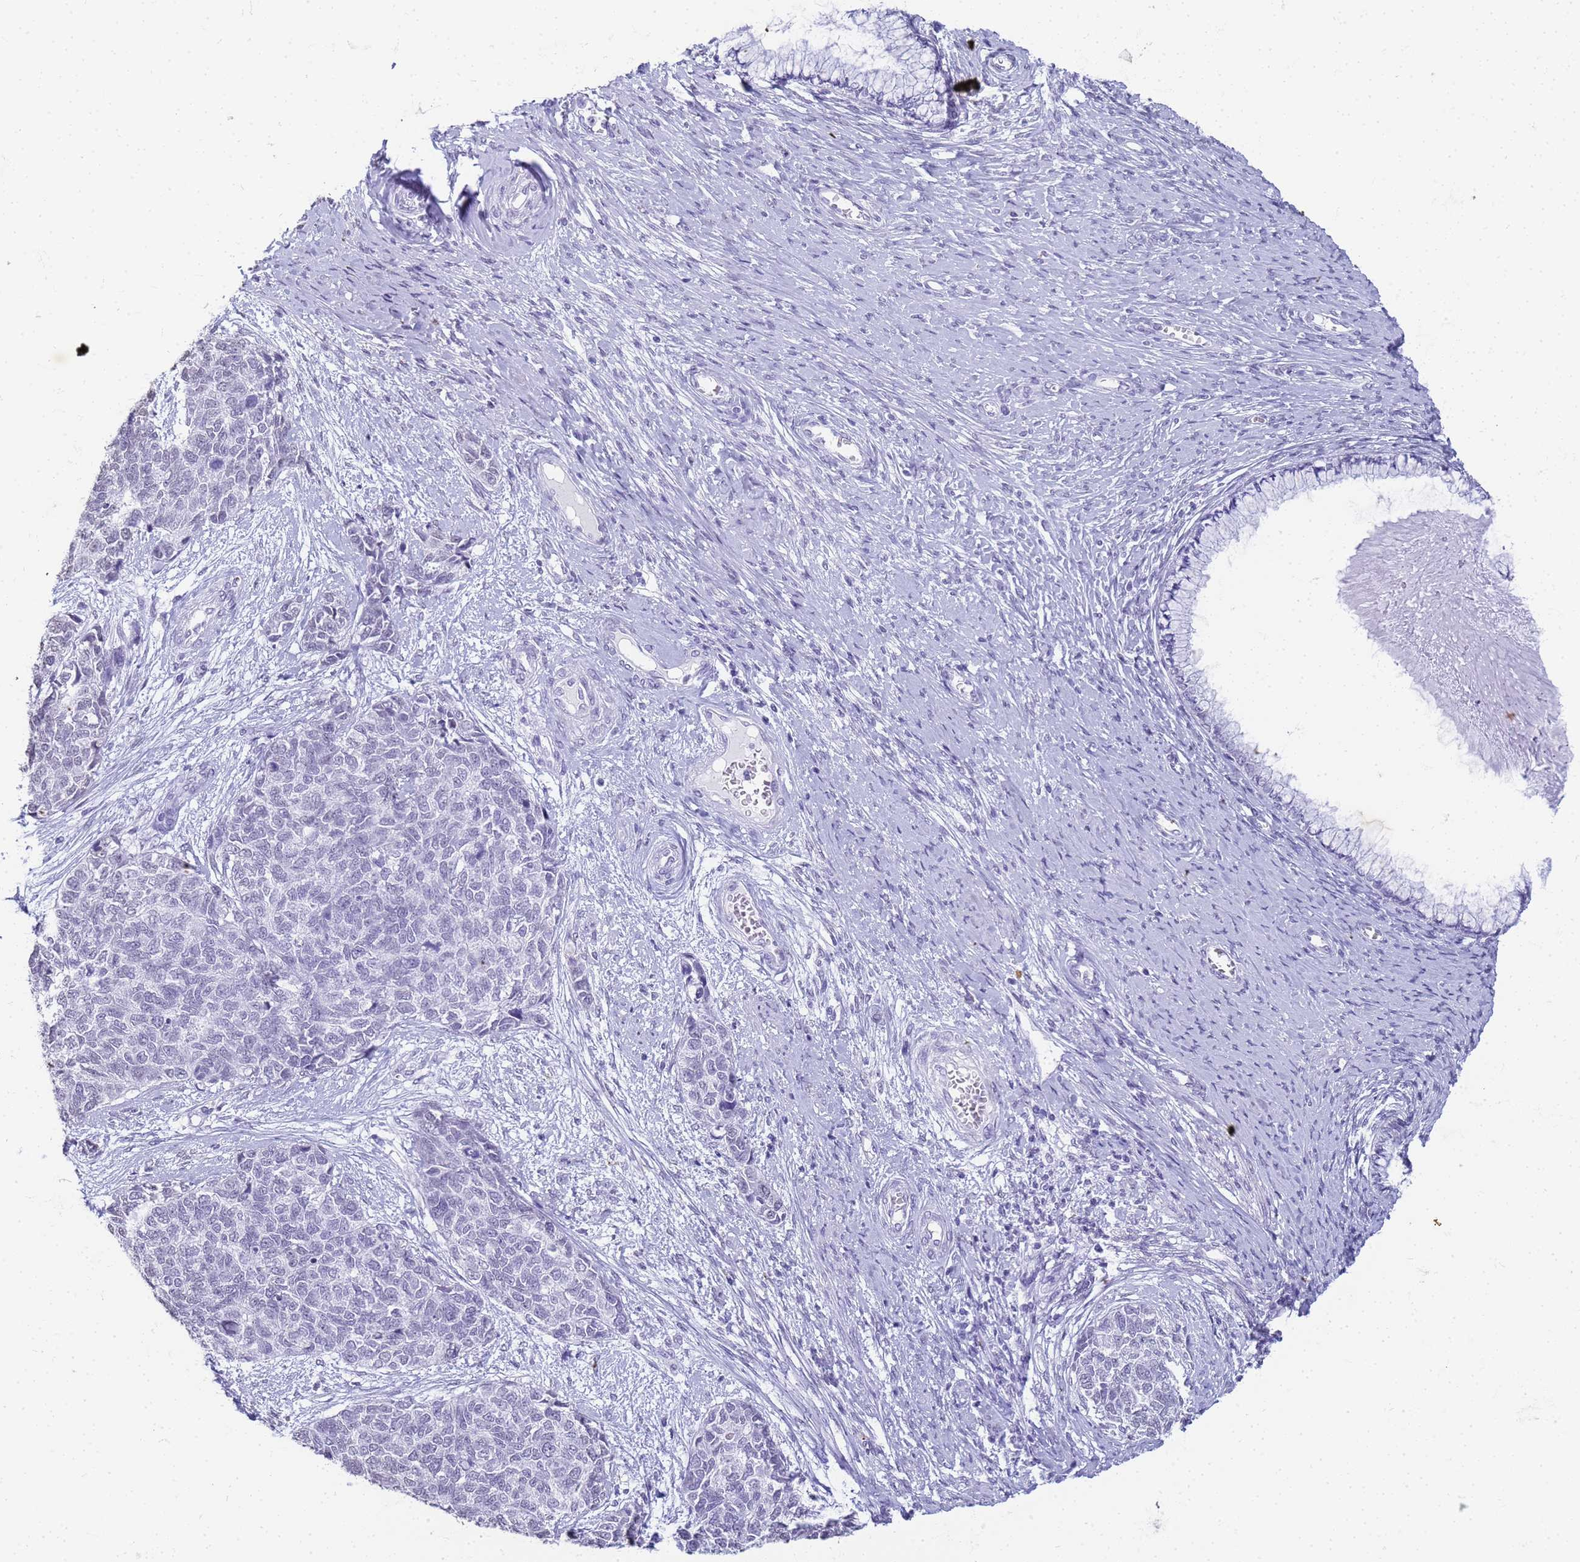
{"staining": {"intensity": "negative", "quantity": "none", "location": "none"}, "tissue": "cervical cancer", "cell_type": "Tumor cells", "image_type": "cancer", "snomed": [{"axis": "morphology", "description": "Squamous cell carcinoma, NOS"}, {"axis": "topography", "description": "Cervix"}], "caption": "A micrograph of squamous cell carcinoma (cervical) stained for a protein reveals no brown staining in tumor cells. (DAB immunohistochemistry, high magnification).", "gene": "SLC7A9", "patient": {"sex": "female", "age": 63}}